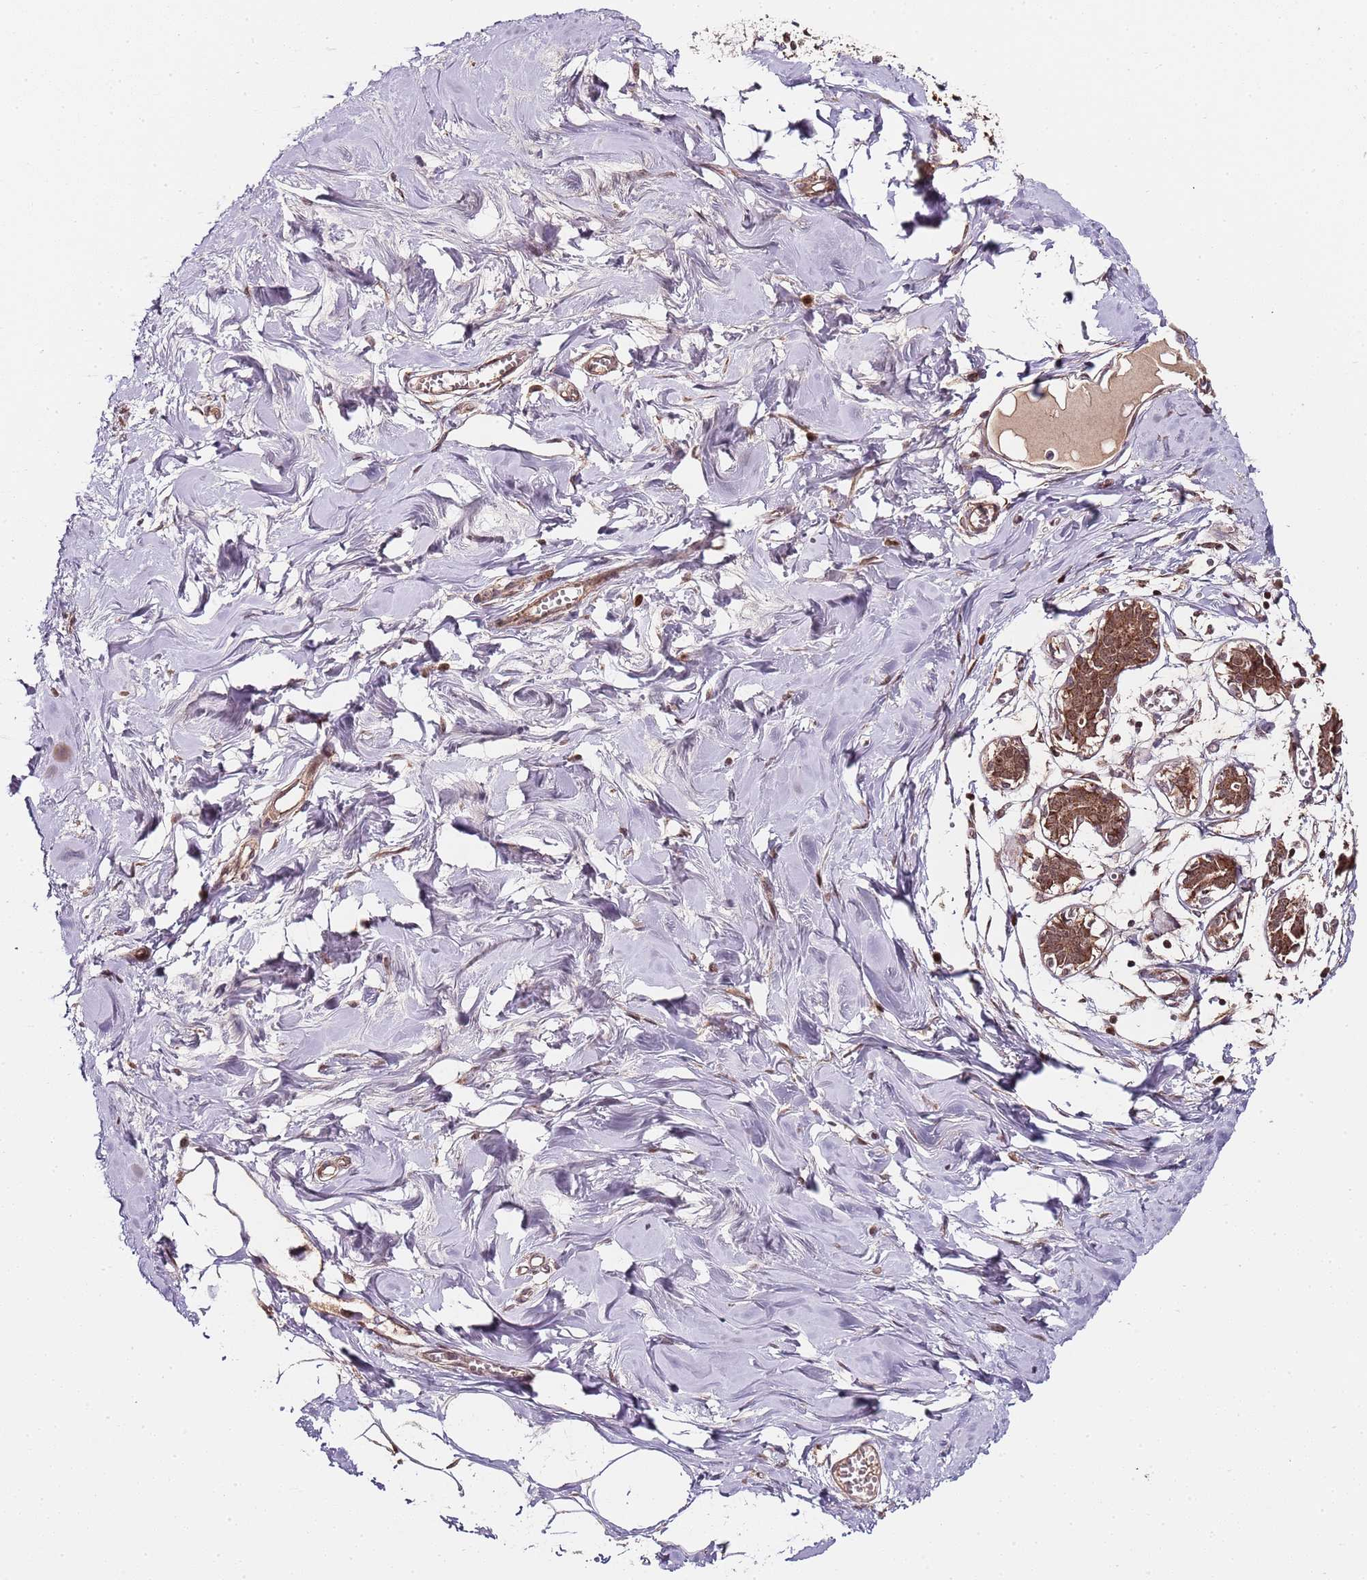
{"staining": {"intensity": "negative", "quantity": "none", "location": "none"}, "tissue": "breast", "cell_type": "Adipocytes", "image_type": "normal", "snomed": [{"axis": "morphology", "description": "Normal tissue, NOS"}, {"axis": "topography", "description": "Breast"}], "caption": "There is no significant staining in adipocytes of breast. Nuclei are stained in blue.", "gene": "EDC3", "patient": {"sex": "female", "age": 27}}